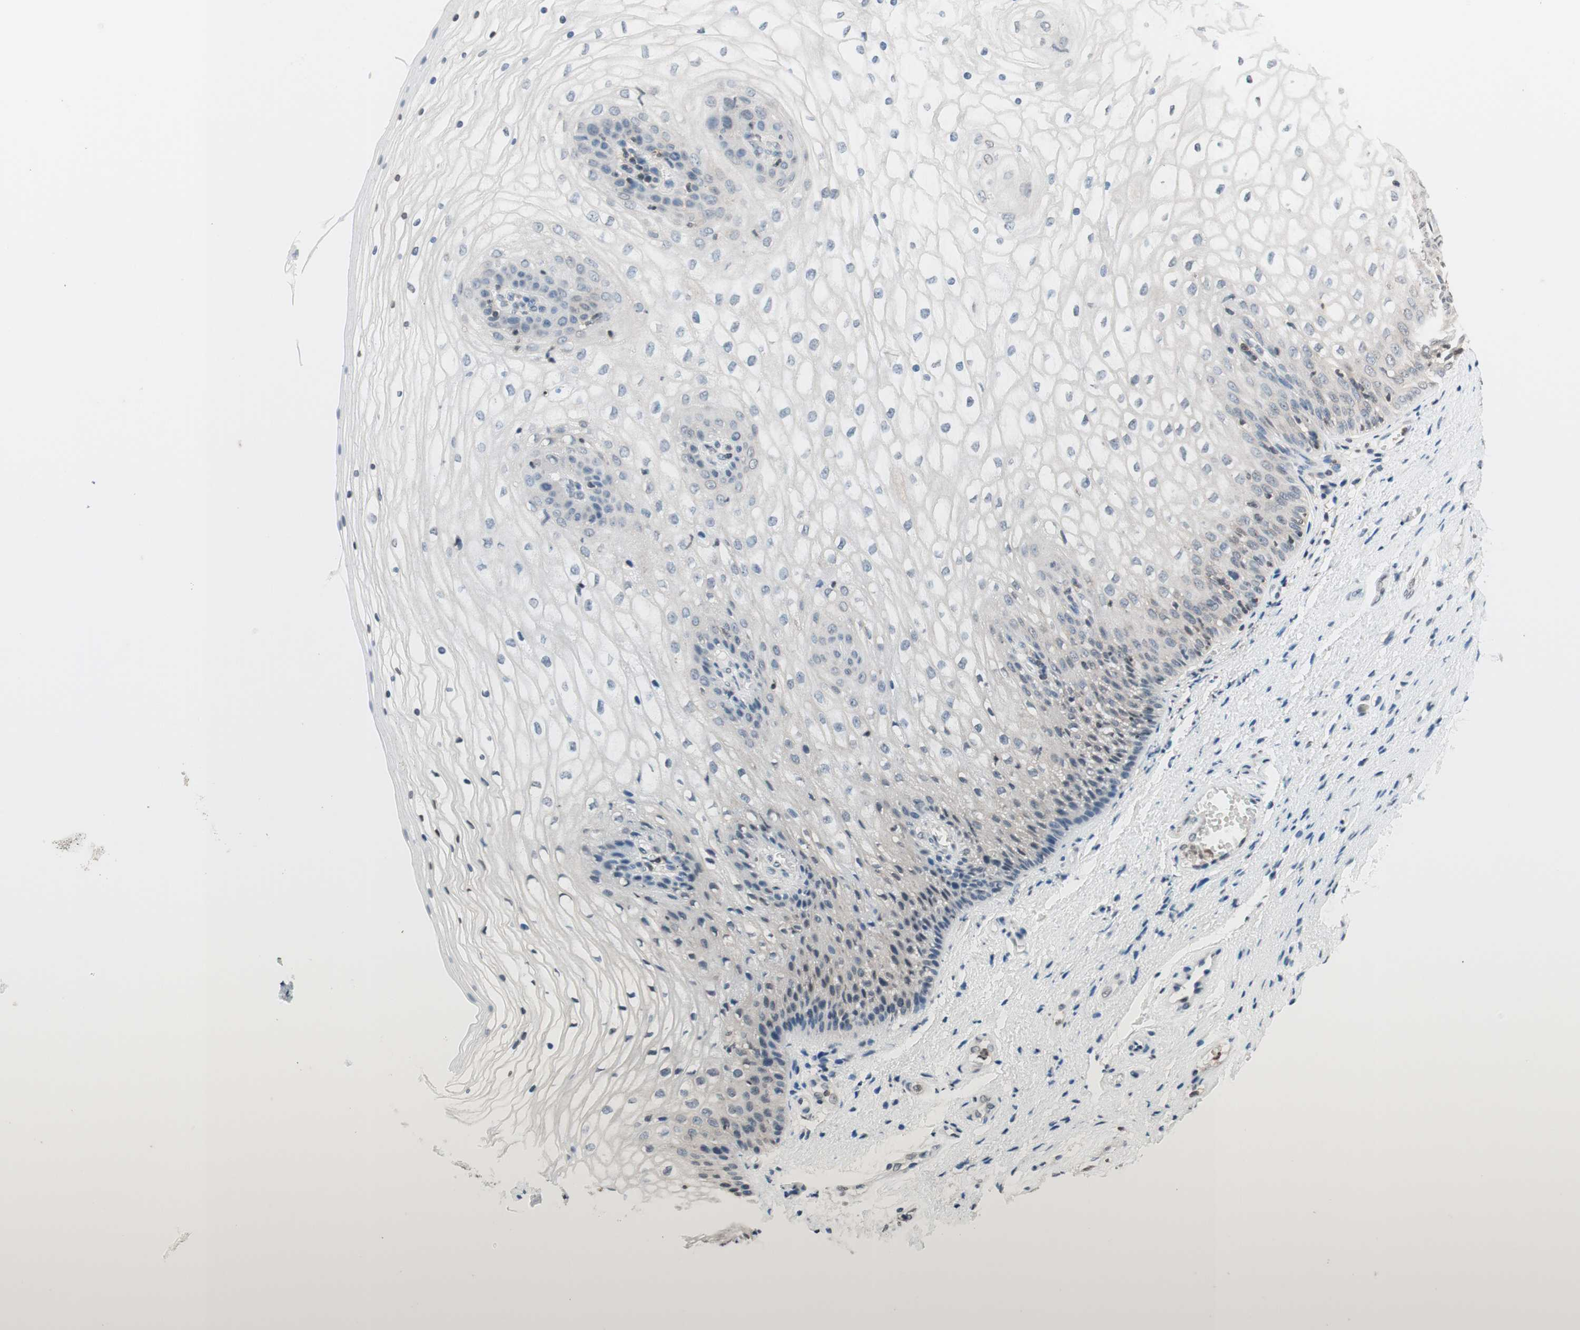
{"staining": {"intensity": "negative", "quantity": "none", "location": "none"}, "tissue": "vagina", "cell_type": "Squamous epithelial cells", "image_type": "normal", "snomed": [{"axis": "morphology", "description": "Normal tissue, NOS"}, {"axis": "topography", "description": "Vagina"}], "caption": "Vagina stained for a protein using immunohistochemistry (IHC) displays no positivity squamous epithelial cells.", "gene": "WIPF1", "patient": {"sex": "female", "age": 34}}